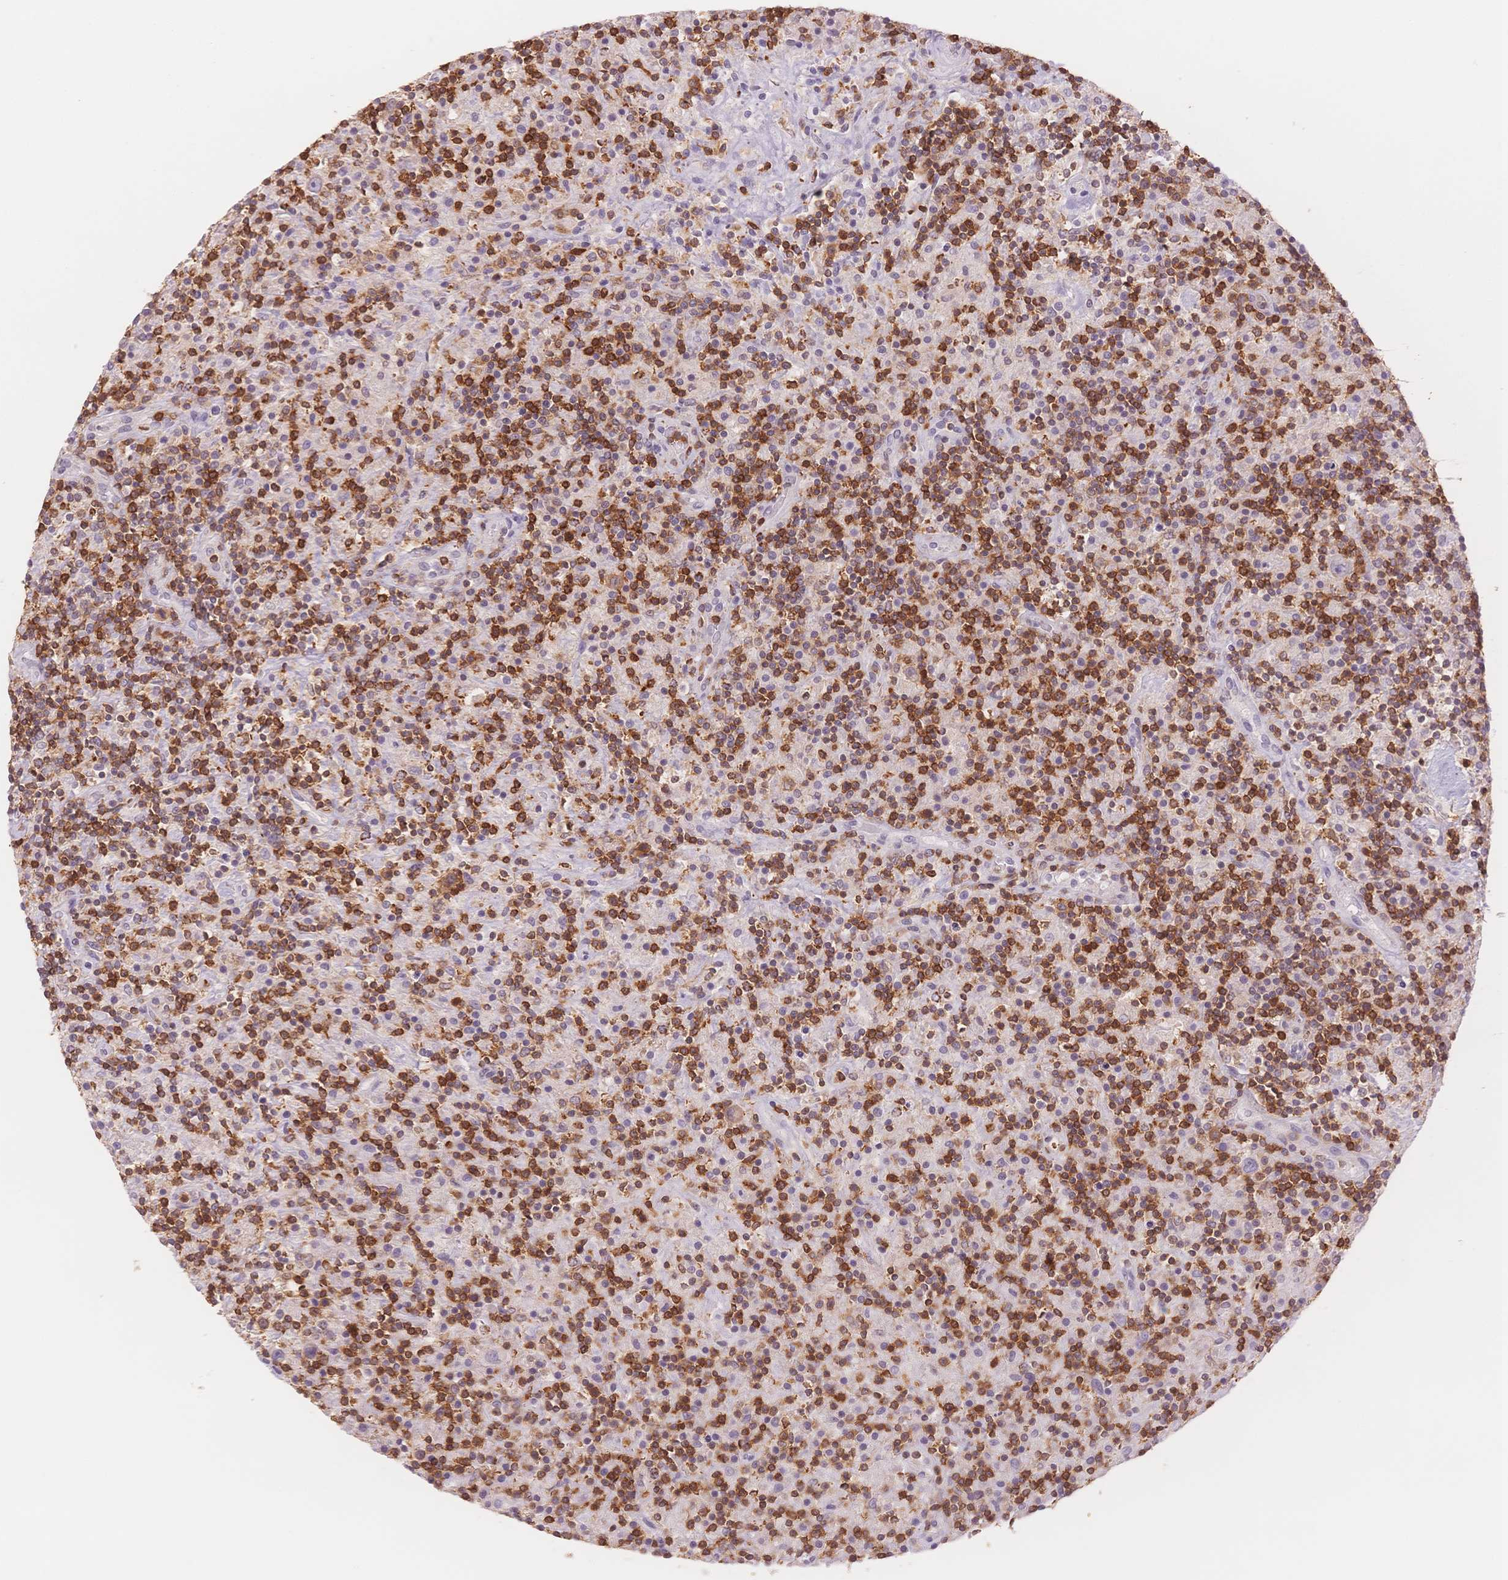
{"staining": {"intensity": "negative", "quantity": "none", "location": "none"}, "tissue": "lymphoma", "cell_type": "Tumor cells", "image_type": "cancer", "snomed": [{"axis": "morphology", "description": "Hodgkin's disease, NOS"}, {"axis": "topography", "description": "Lymph node"}], "caption": "Immunohistochemistry image of neoplastic tissue: human Hodgkin's disease stained with DAB displays no significant protein staining in tumor cells.", "gene": "STK39", "patient": {"sex": "male", "age": 70}}